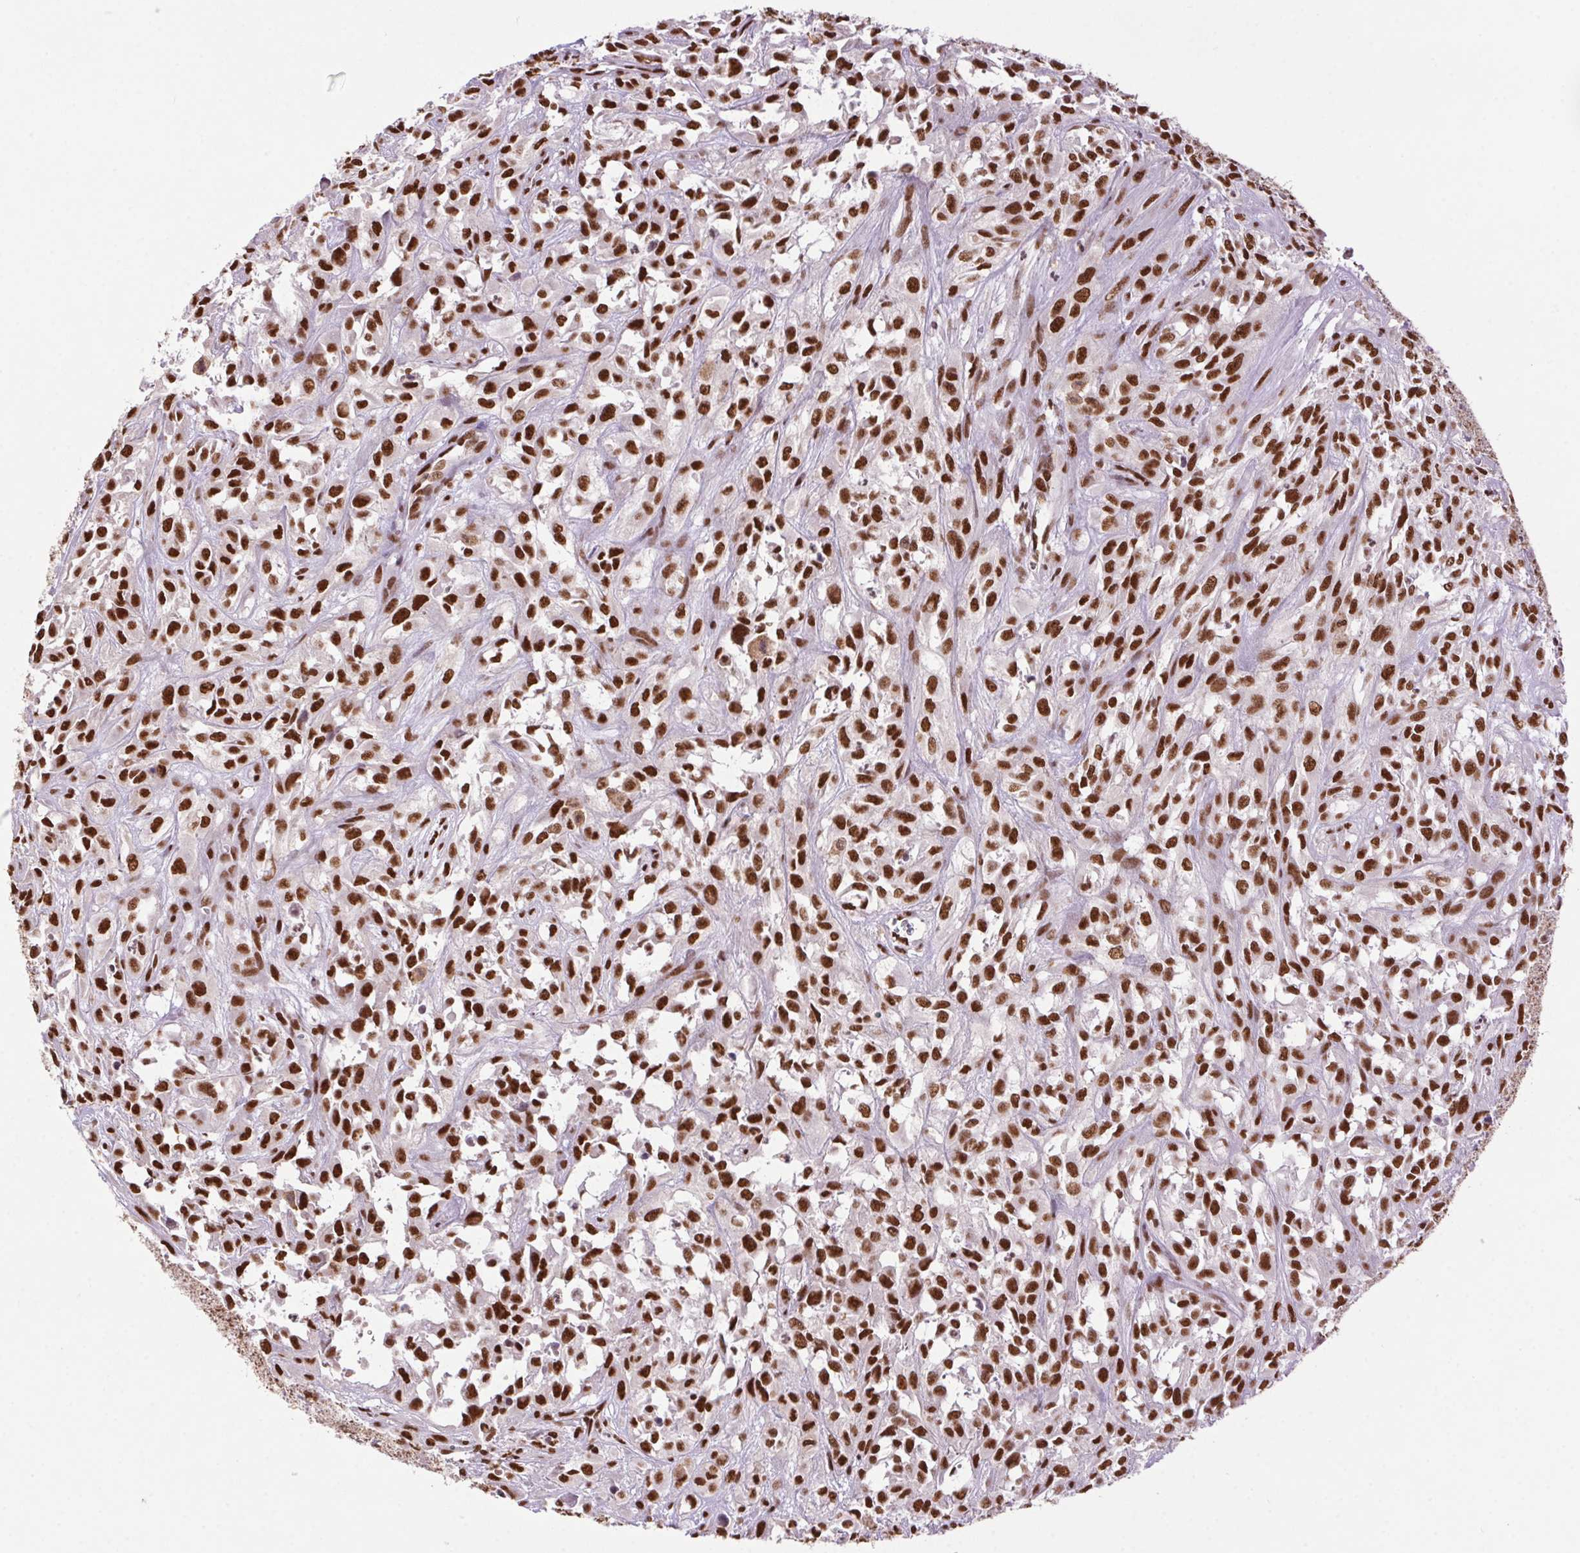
{"staining": {"intensity": "strong", "quantity": ">75%", "location": "nuclear"}, "tissue": "urothelial cancer", "cell_type": "Tumor cells", "image_type": "cancer", "snomed": [{"axis": "morphology", "description": "Urothelial carcinoma, High grade"}, {"axis": "topography", "description": "Urinary bladder"}], "caption": "Strong nuclear staining for a protein is seen in about >75% of tumor cells of urothelial cancer using IHC.", "gene": "ZNF207", "patient": {"sex": "male", "age": 67}}